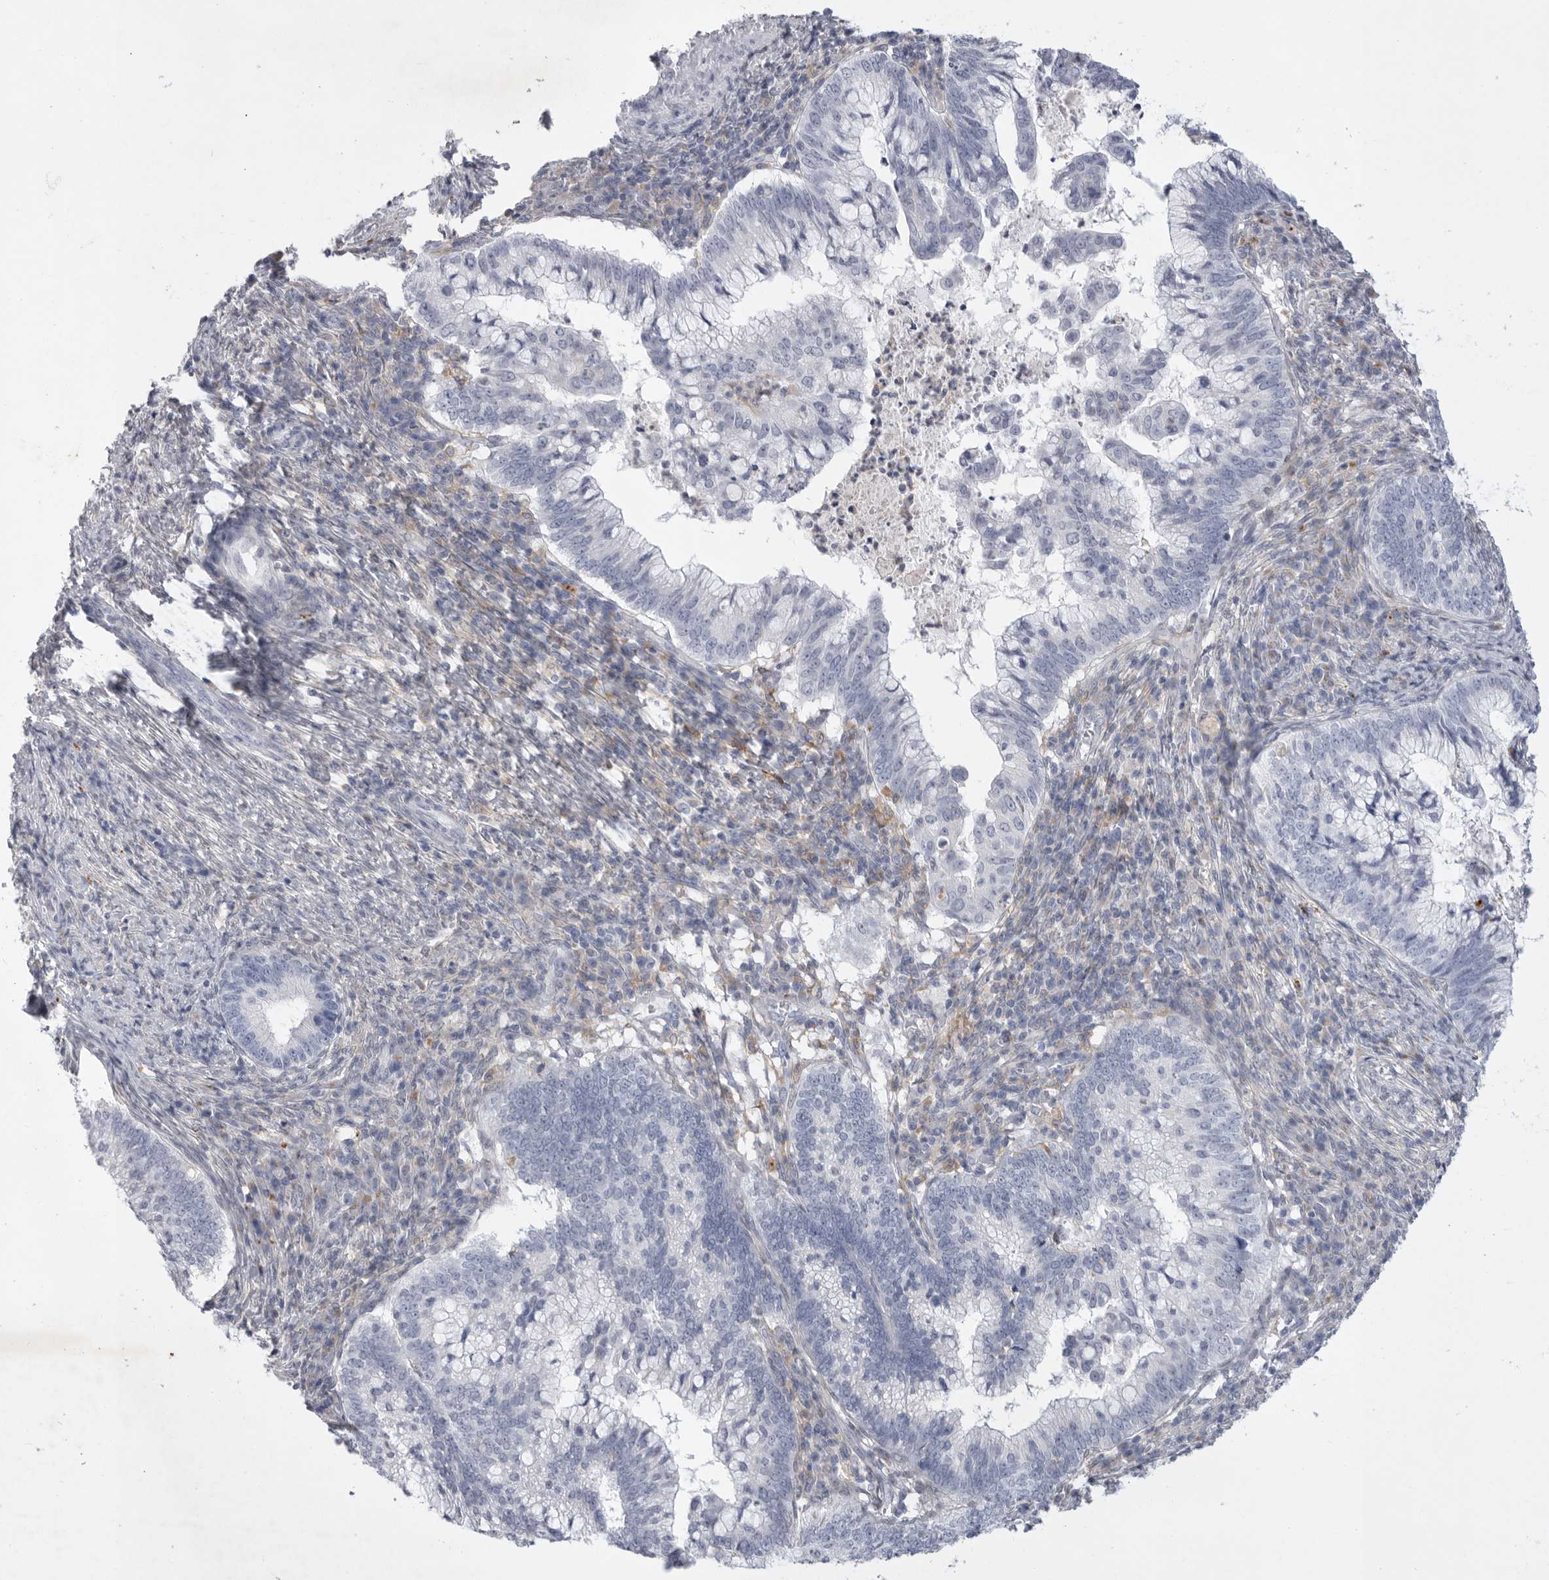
{"staining": {"intensity": "negative", "quantity": "none", "location": "none"}, "tissue": "cervical cancer", "cell_type": "Tumor cells", "image_type": "cancer", "snomed": [{"axis": "morphology", "description": "Adenocarcinoma, NOS"}, {"axis": "topography", "description": "Cervix"}], "caption": "Cervical cancer (adenocarcinoma) was stained to show a protein in brown. There is no significant staining in tumor cells.", "gene": "SIGLEC10", "patient": {"sex": "female", "age": 36}}